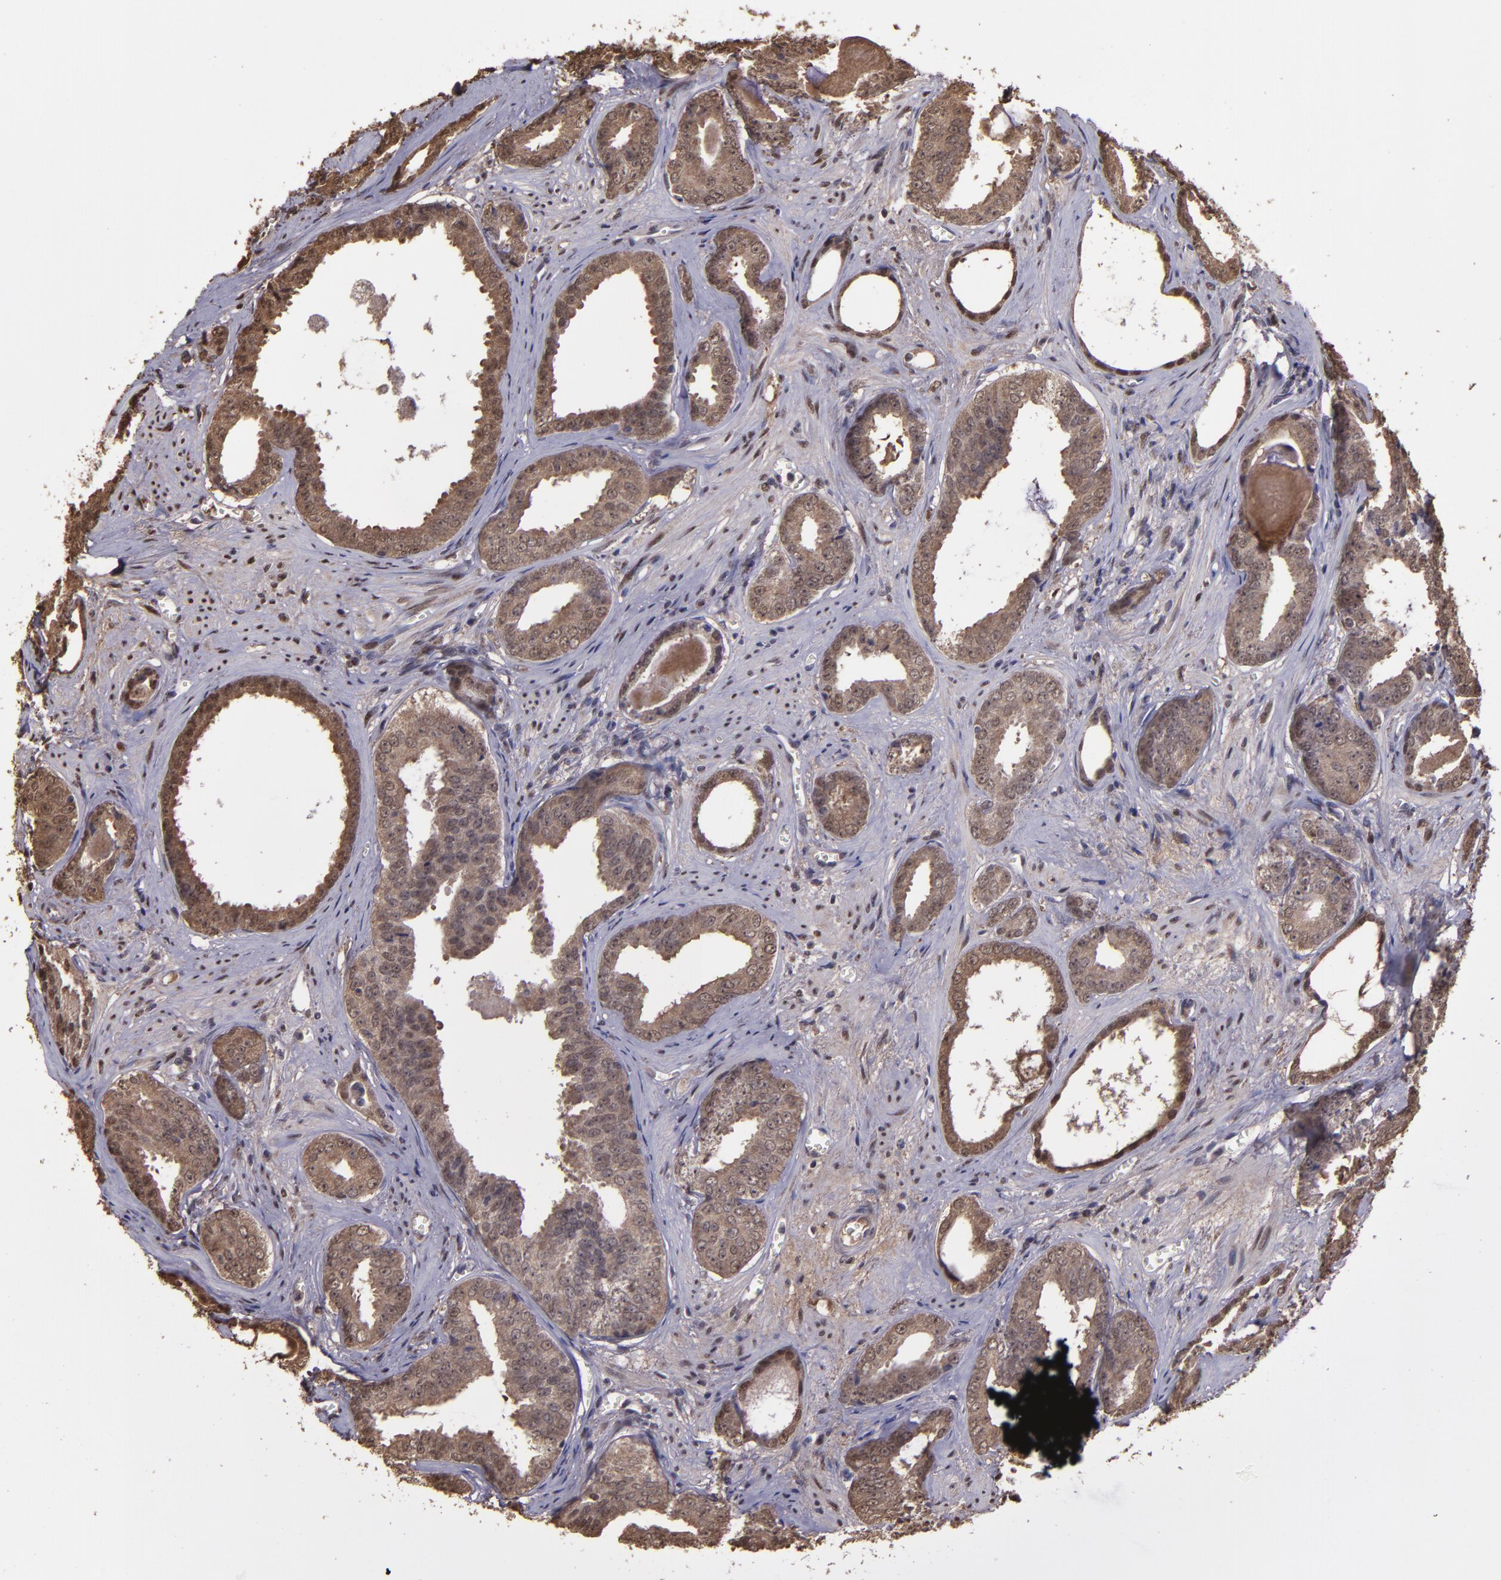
{"staining": {"intensity": "weak", "quantity": ">75%", "location": "cytoplasmic/membranous,nuclear"}, "tissue": "prostate cancer", "cell_type": "Tumor cells", "image_type": "cancer", "snomed": [{"axis": "morphology", "description": "Adenocarcinoma, Medium grade"}, {"axis": "topography", "description": "Prostate"}], "caption": "Immunohistochemistry of human adenocarcinoma (medium-grade) (prostate) displays low levels of weak cytoplasmic/membranous and nuclear positivity in about >75% of tumor cells. Immunohistochemistry stains the protein in brown and the nuclei are stained blue.", "gene": "SERPINF2", "patient": {"sex": "male", "age": 79}}